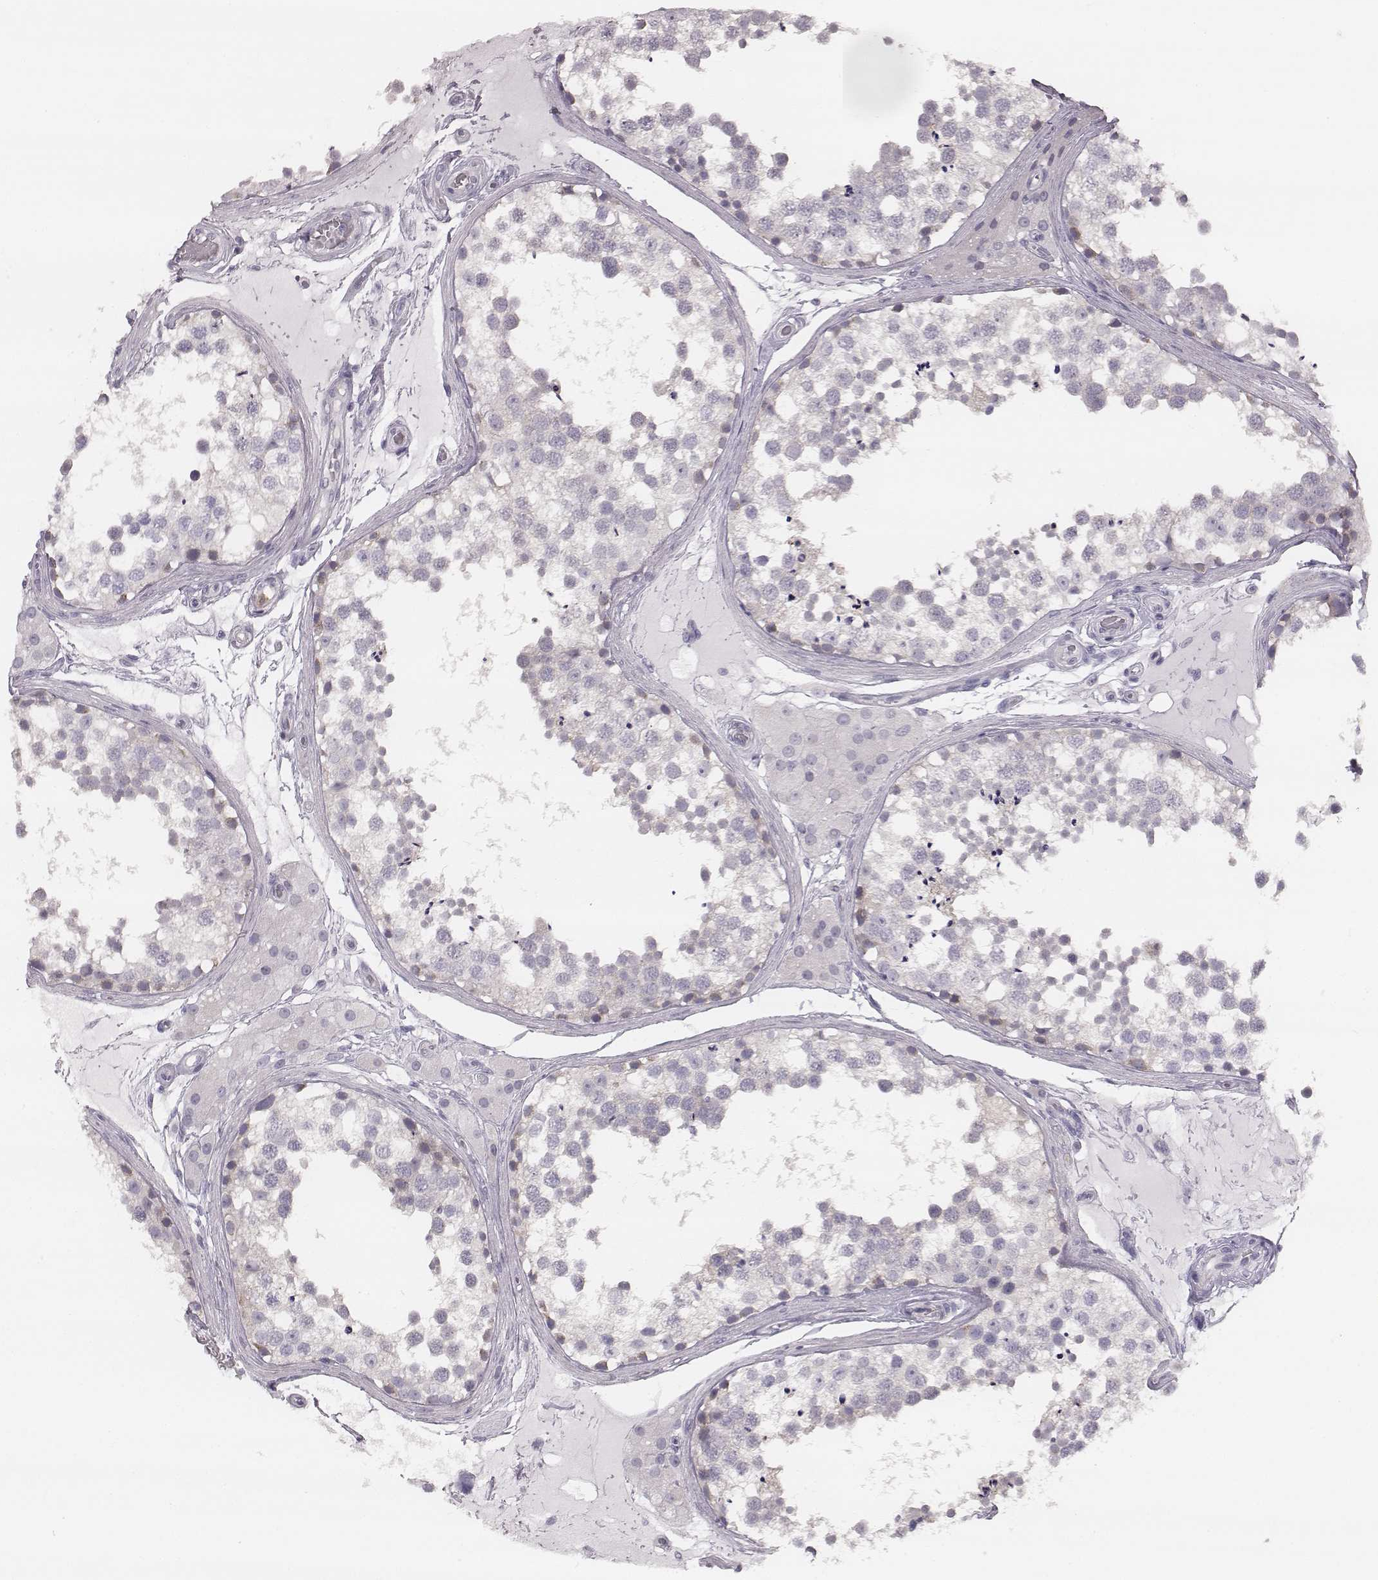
{"staining": {"intensity": "negative", "quantity": "none", "location": "none"}, "tissue": "testis", "cell_type": "Cells in seminiferous ducts", "image_type": "normal", "snomed": [{"axis": "morphology", "description": "Normal tissue, NOS"}, {"axis": "morphology", "description": "Seminoma, NOS"}, {"axis": "topography", "description": "Testis"}], "caption": "Immunohistochemical staining of benign testis exhibits no significant expression in cells in seminiferous ducts.", "gene": "KCNJ12", "patient": {"sex": "male", "age": 65}}